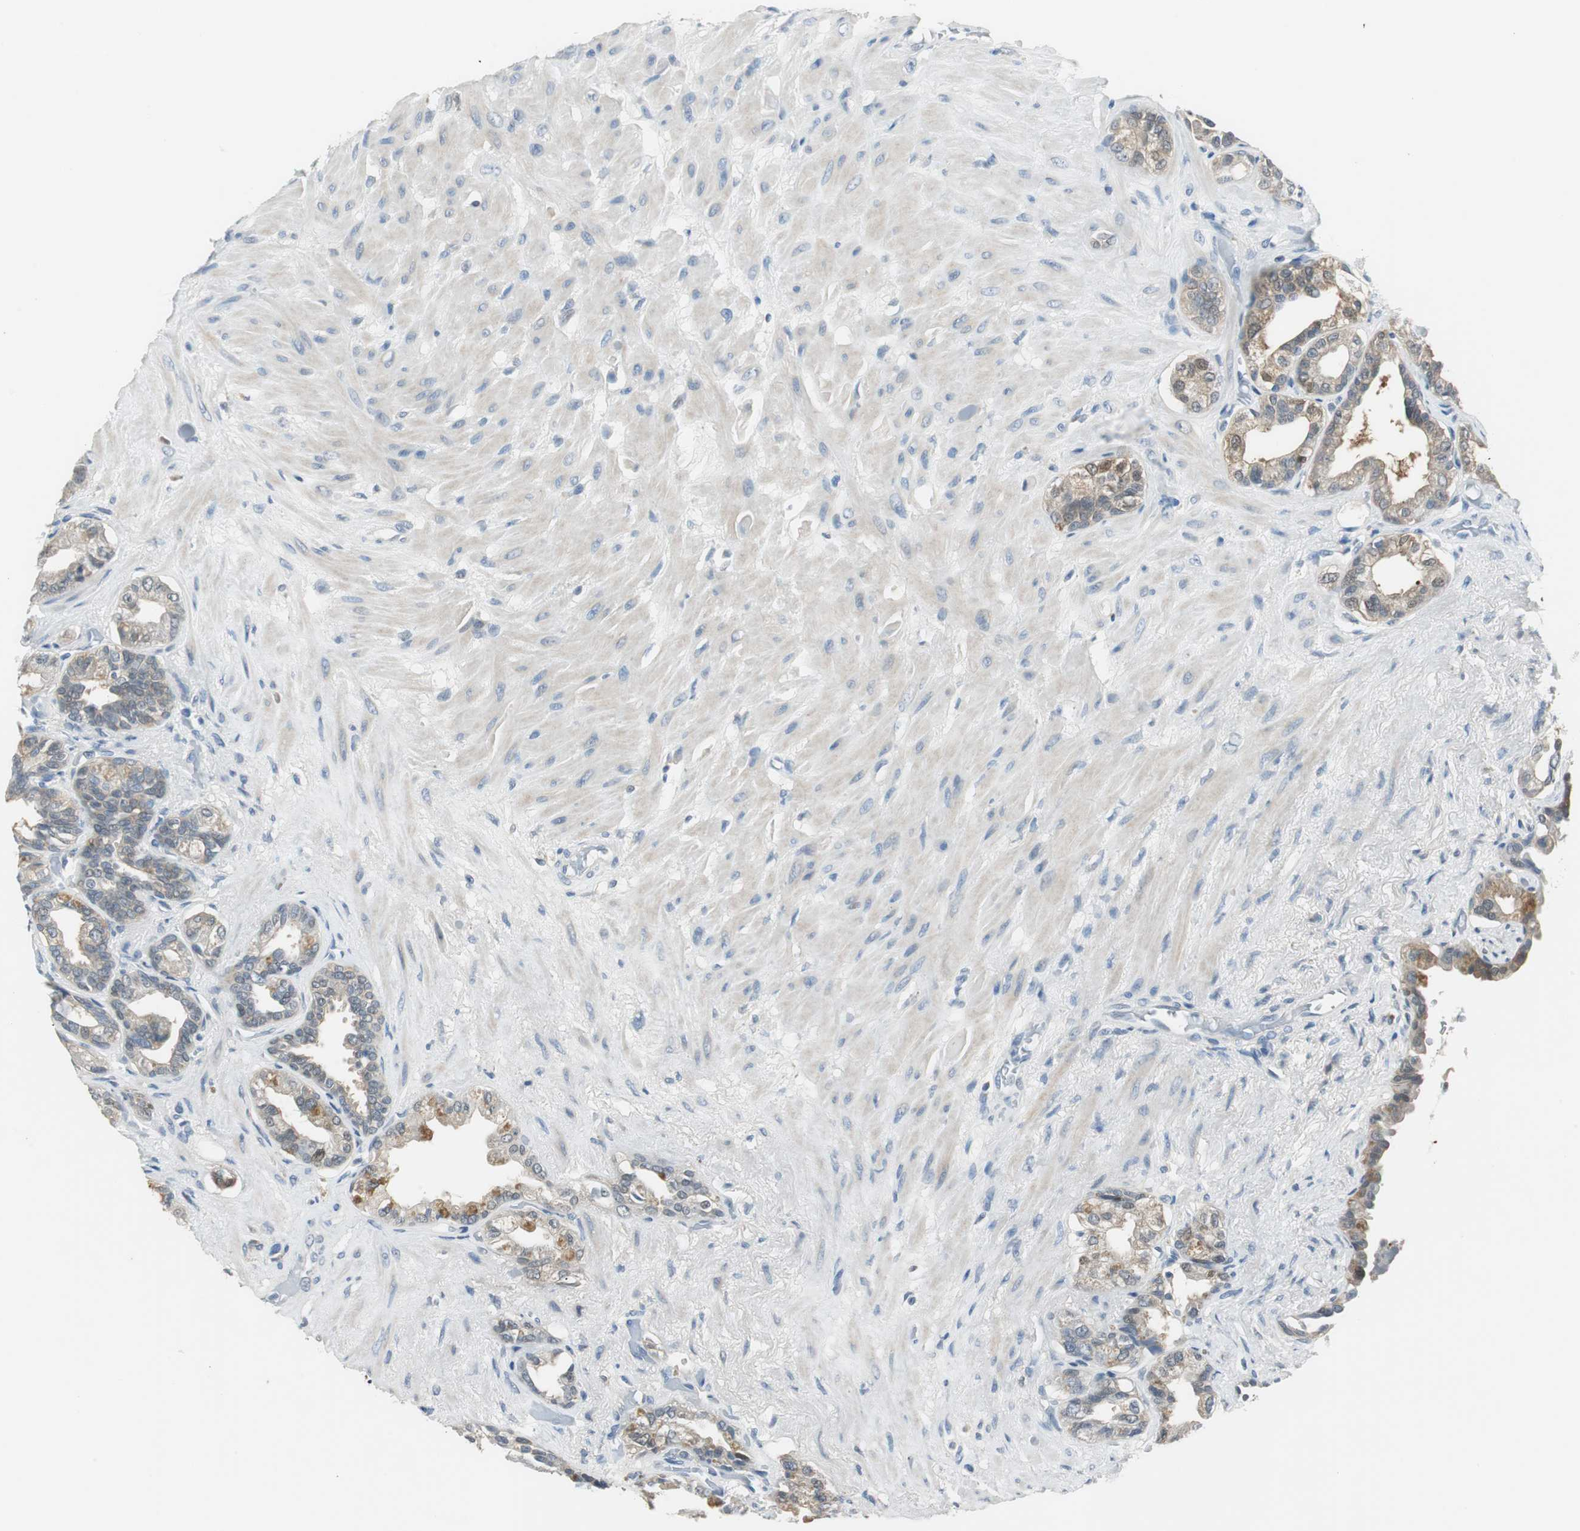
{"staining": {"intensity": "weak", "quantity": "25%-75%", "location": "cytoplasmic/membranous"}, "tissue": "seminal vesicle", "cell_type": "Glandular cells", "image_type": "normal", "snomed": [{"axis": "morphology", "description": "Normal tissue, NOS"}, {"axis": "topography", "description": "Seminal veicle"}], "caption": "Brown immunohistochemical staining in unremarkable human seminal vesicle reveals weak cytoplasmic/membranous staining in approximately 25%-75% of glandular cells.", "gene": "MSTO1", "patient": {"sex": "male", "age": 61}}